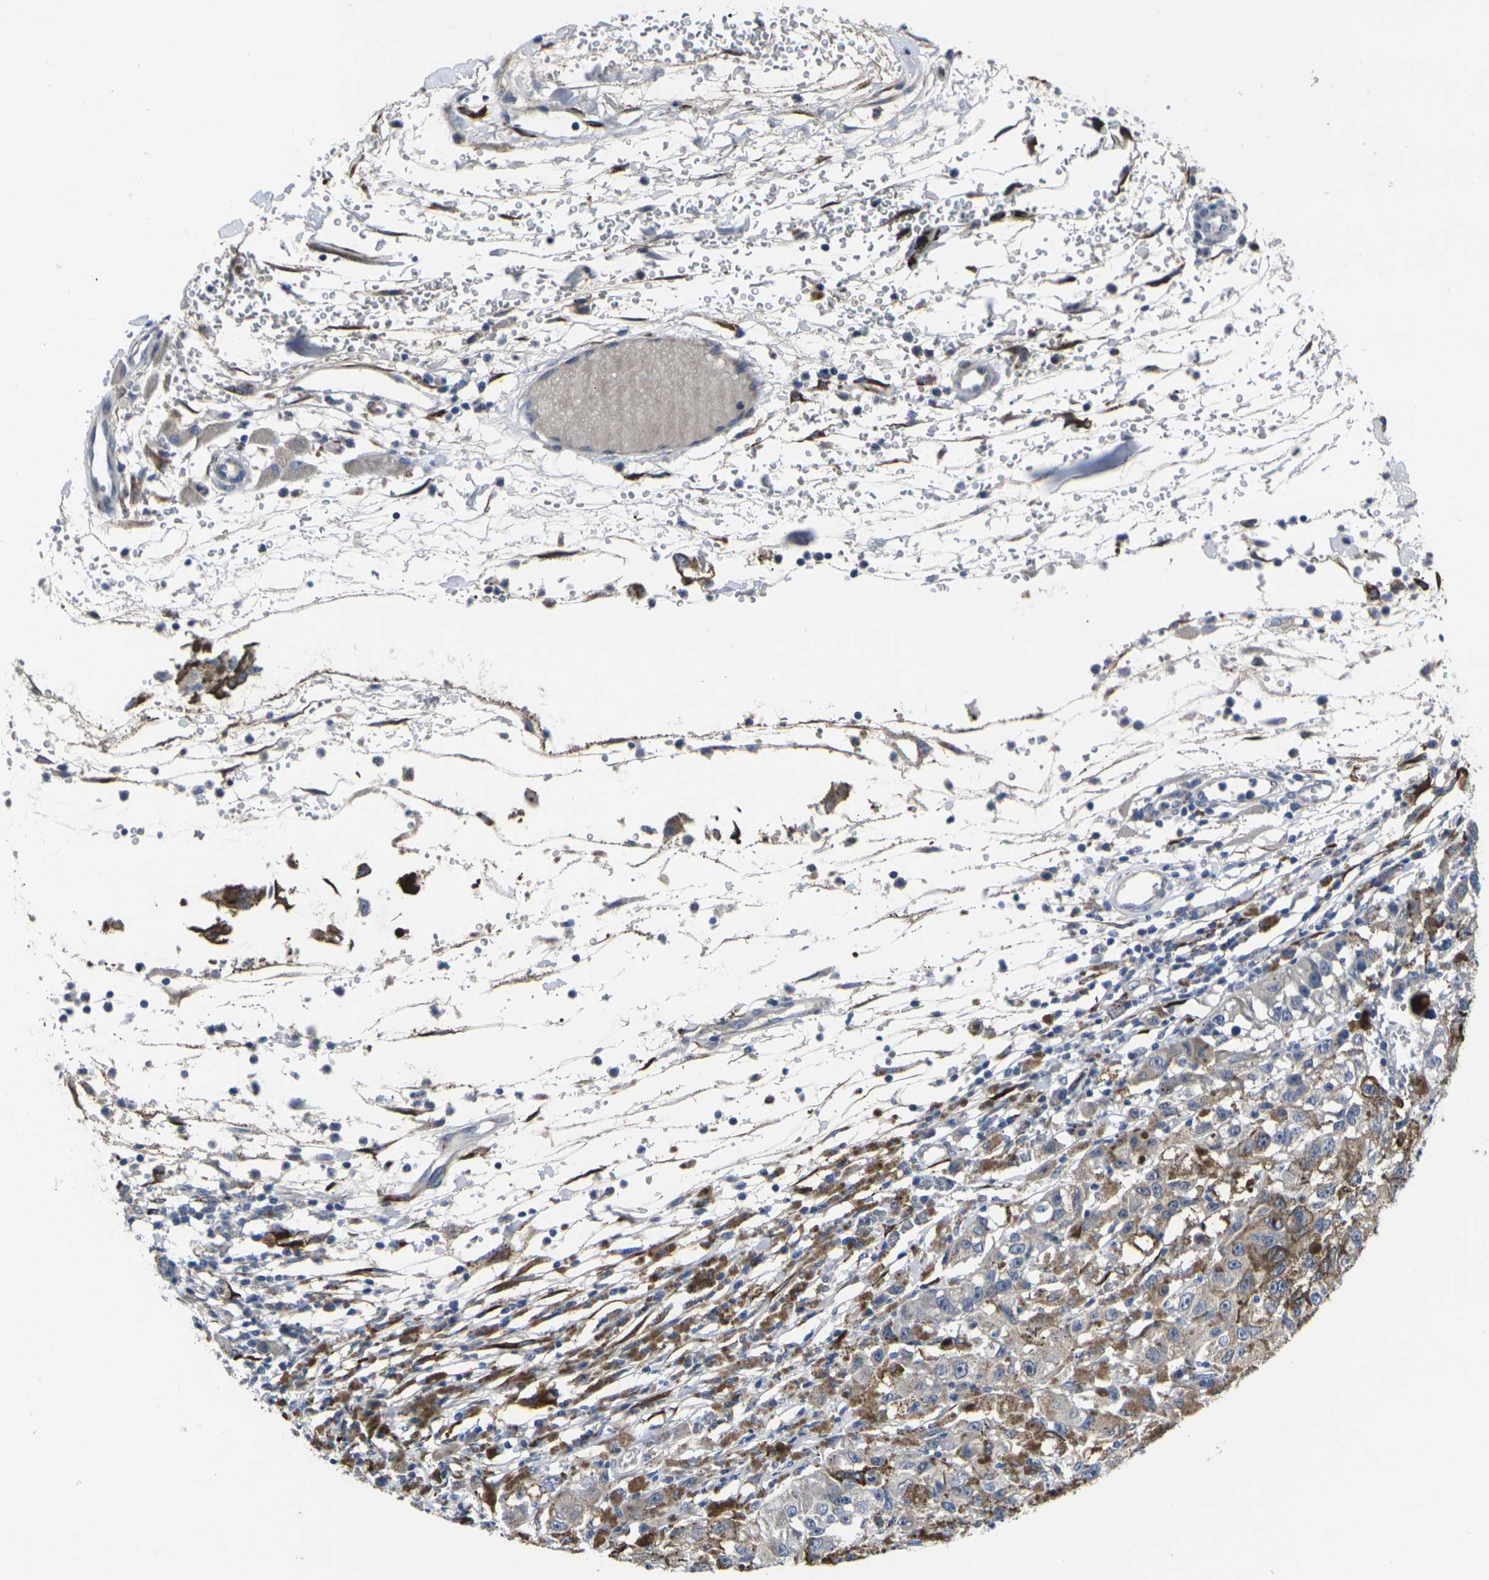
{"staining": {"intensity": "negative", "quantity": "none", "location": "none"}, "tissue": "melanoma", "cell_type": "Tumor cells", "image_type": "cancer", "snomed": [{"axis": "morphology", "description": "Malignant melanoma in situ"}, {"axis": "morphology", "description": "Malignant melanoma, NOS"}, {"axis": "topography", "description": "Skin"}], "caption": "Melanoma was stained to show a protein in brown. There is no significant staining in tumor cells.", "gene": "CYP2C8", "patient": {"sex": "female", "age": 88}}